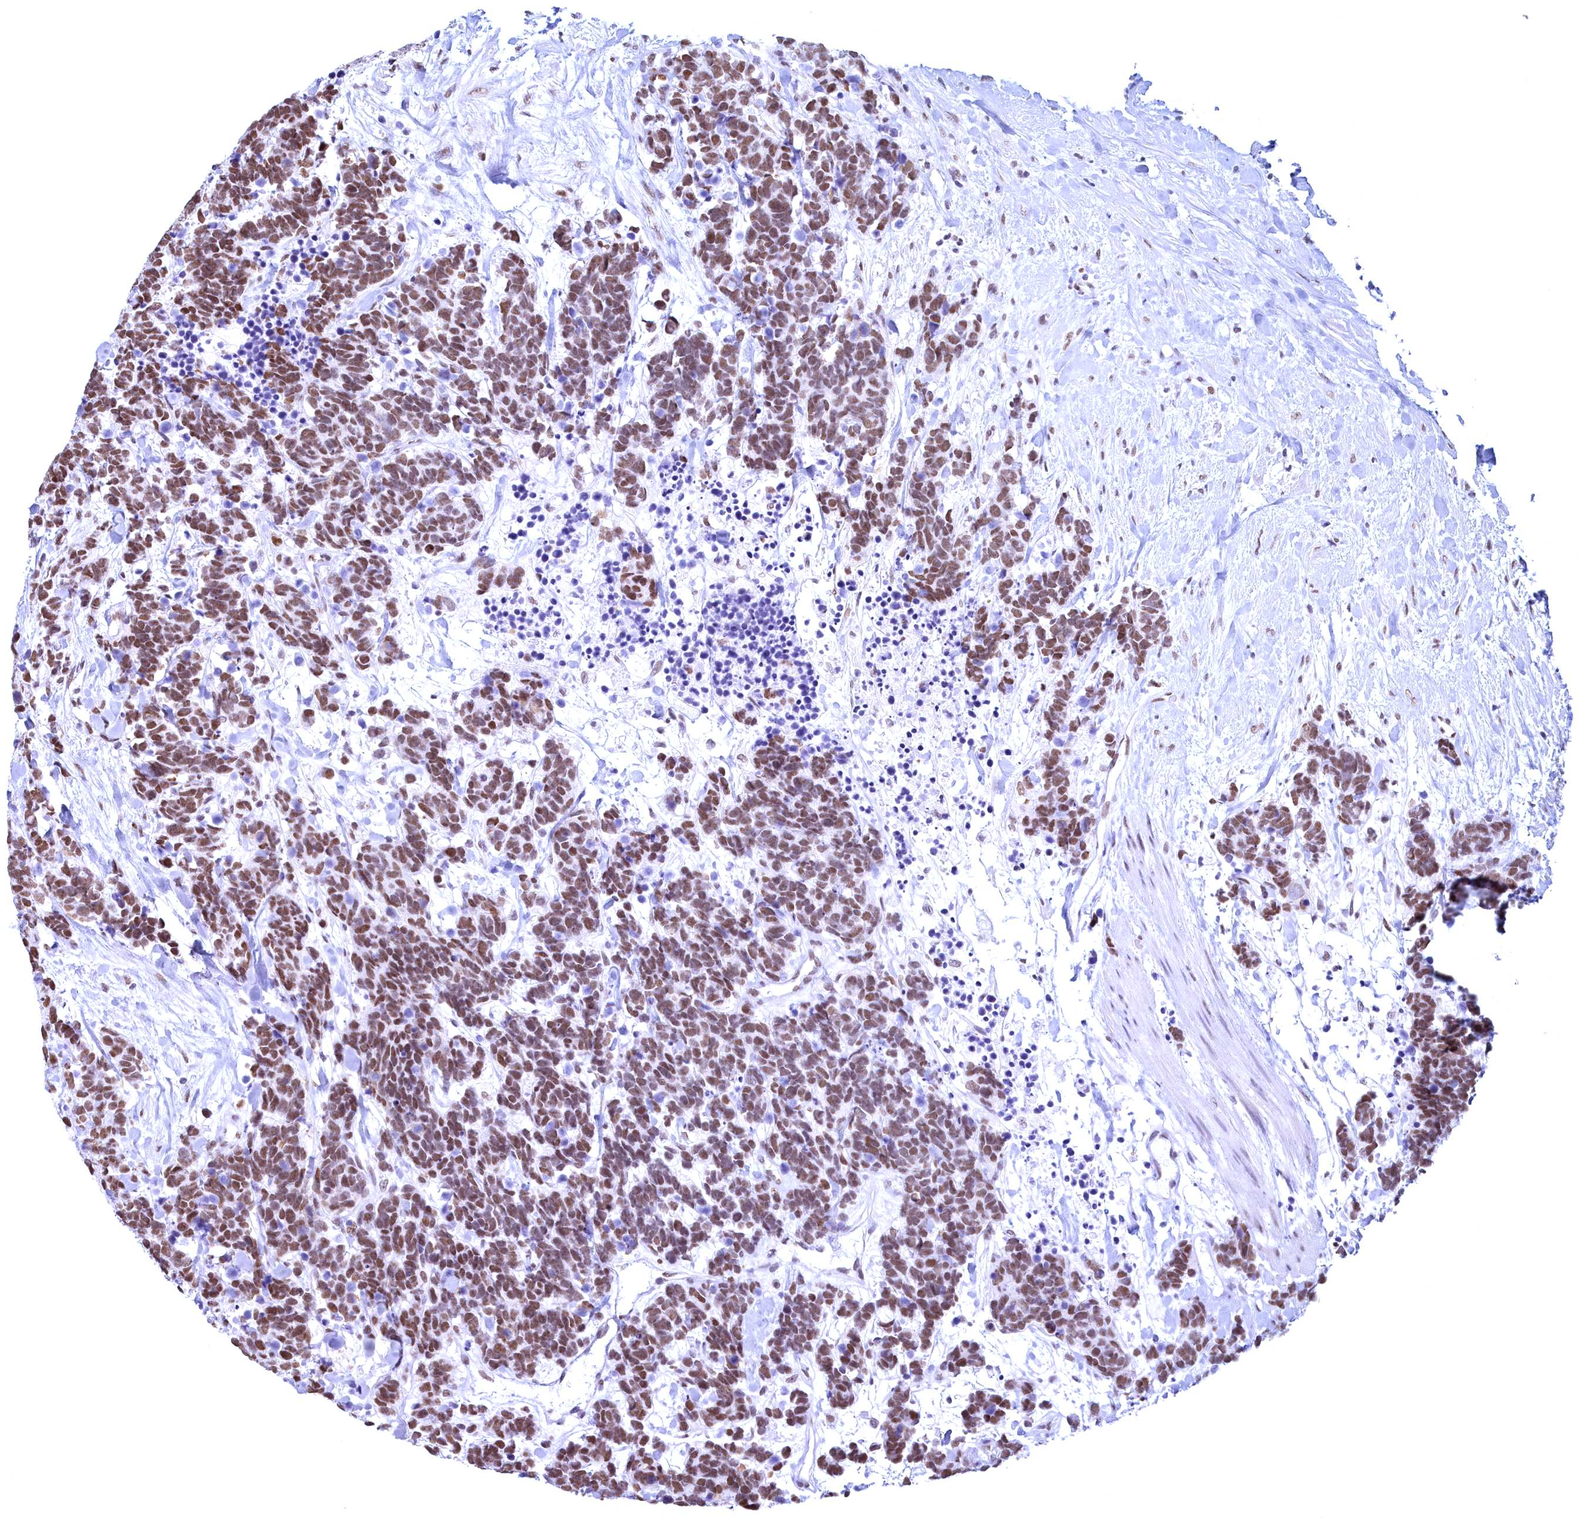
{"staining": {"intensity": "moderate", "quantity": ">75%", "location": "nuclear"}, "tissue": "carcinoid", "cell_type": "Tumor cells", "image_type": "cancer", "snomed": [{"axis": "morphology", "description": "Carcinoma, NOS"}, {"axis": "morphology", "description": "Carcinoid, malignant, NOS"}, {"axis": "topography", "description": "Prostate"}], "caption": "Protein staining of carcinoid tissue exhibits moderate nuclear expression in approximately >75% of tumor cells.", "gene": "CDC26", "patient": {"sex": "male", "age": 57}}